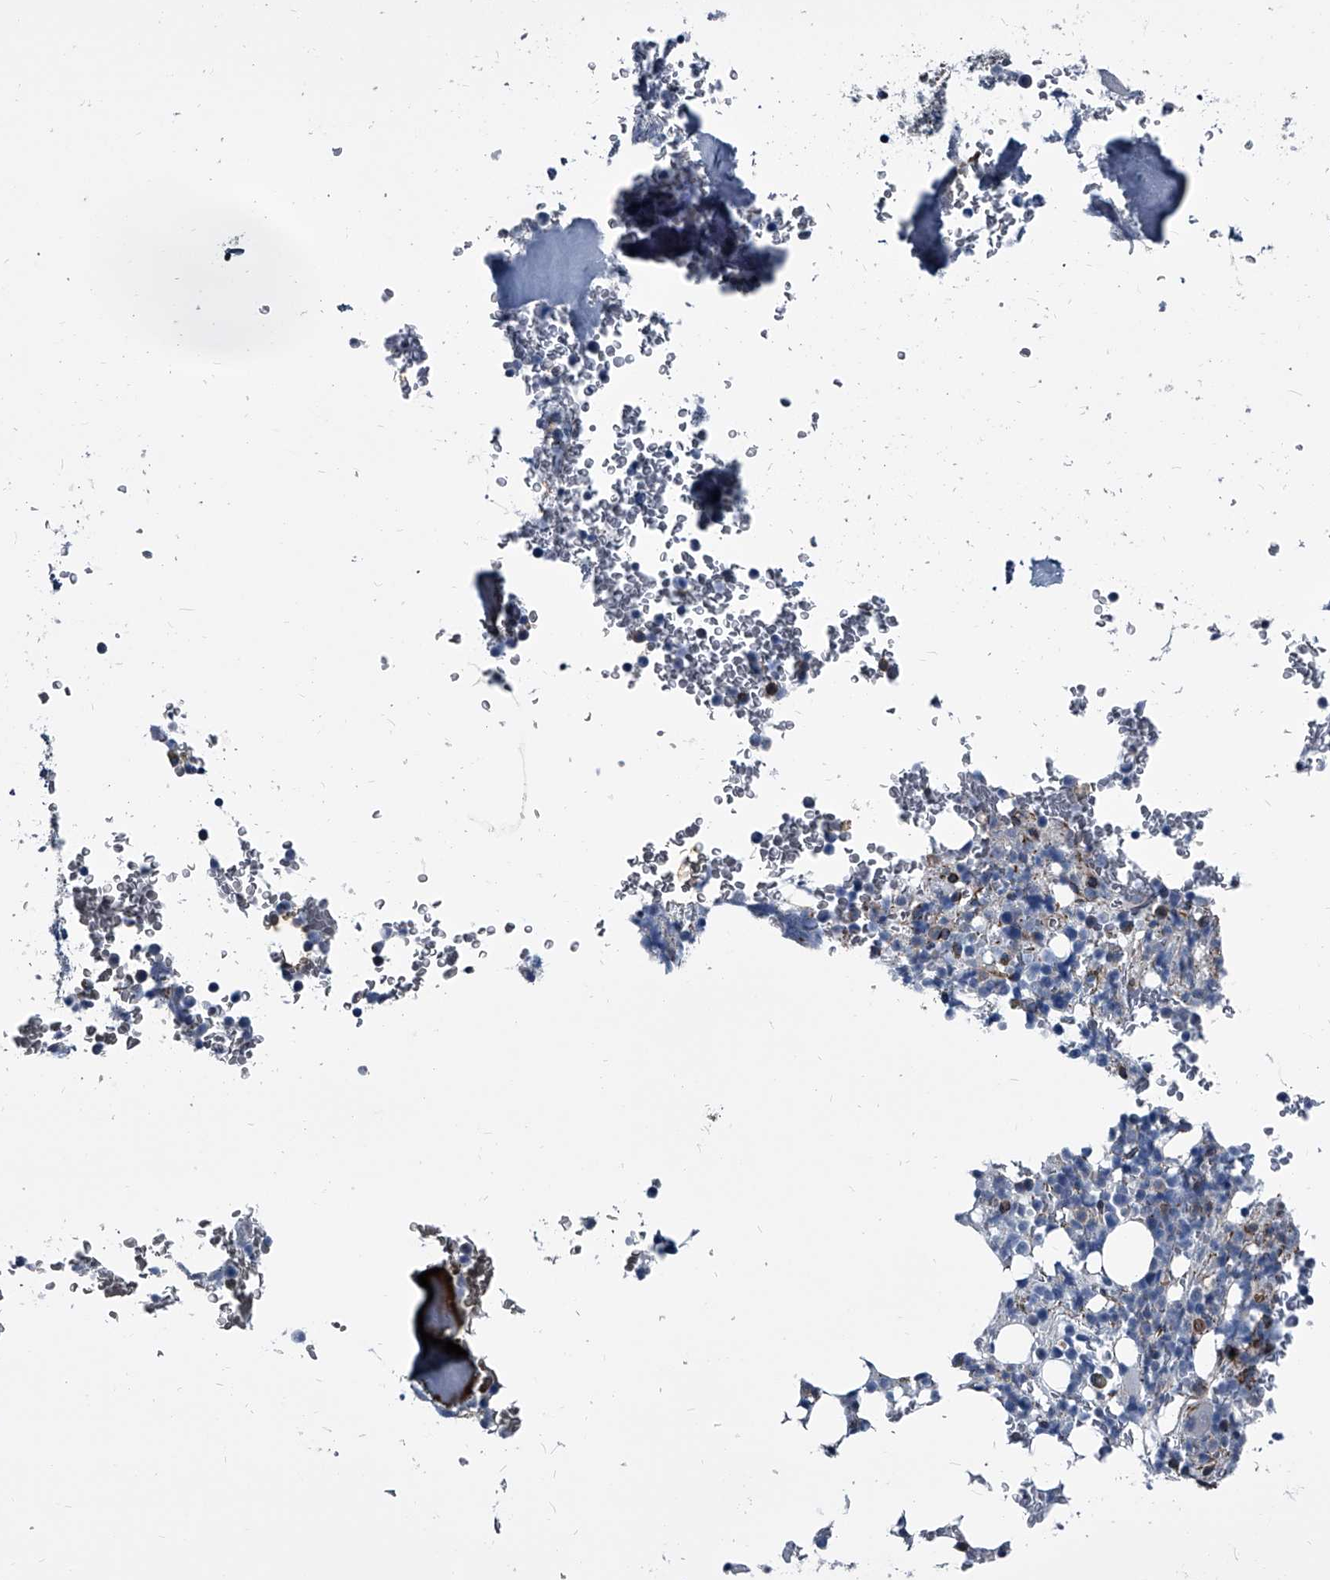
{"staining": {"intensity": "negative", "quantity": "none", "location": "none"}, "tissue": "bone marrow", "cell_type": "Hematopoietic cells", "image_type": "normal", "snomed": [{"axis": "morphology", "description": "Normal tissue, NOS"}, {"axis": "topography", "description": "Bone marrow"}], "caption": "Immunohistochemical staining of benign human bone marrow exhibits no significant staining in hematopoietic cells.", "gene": "PLEC", "patient": {"sex": "male", "age": 58}}